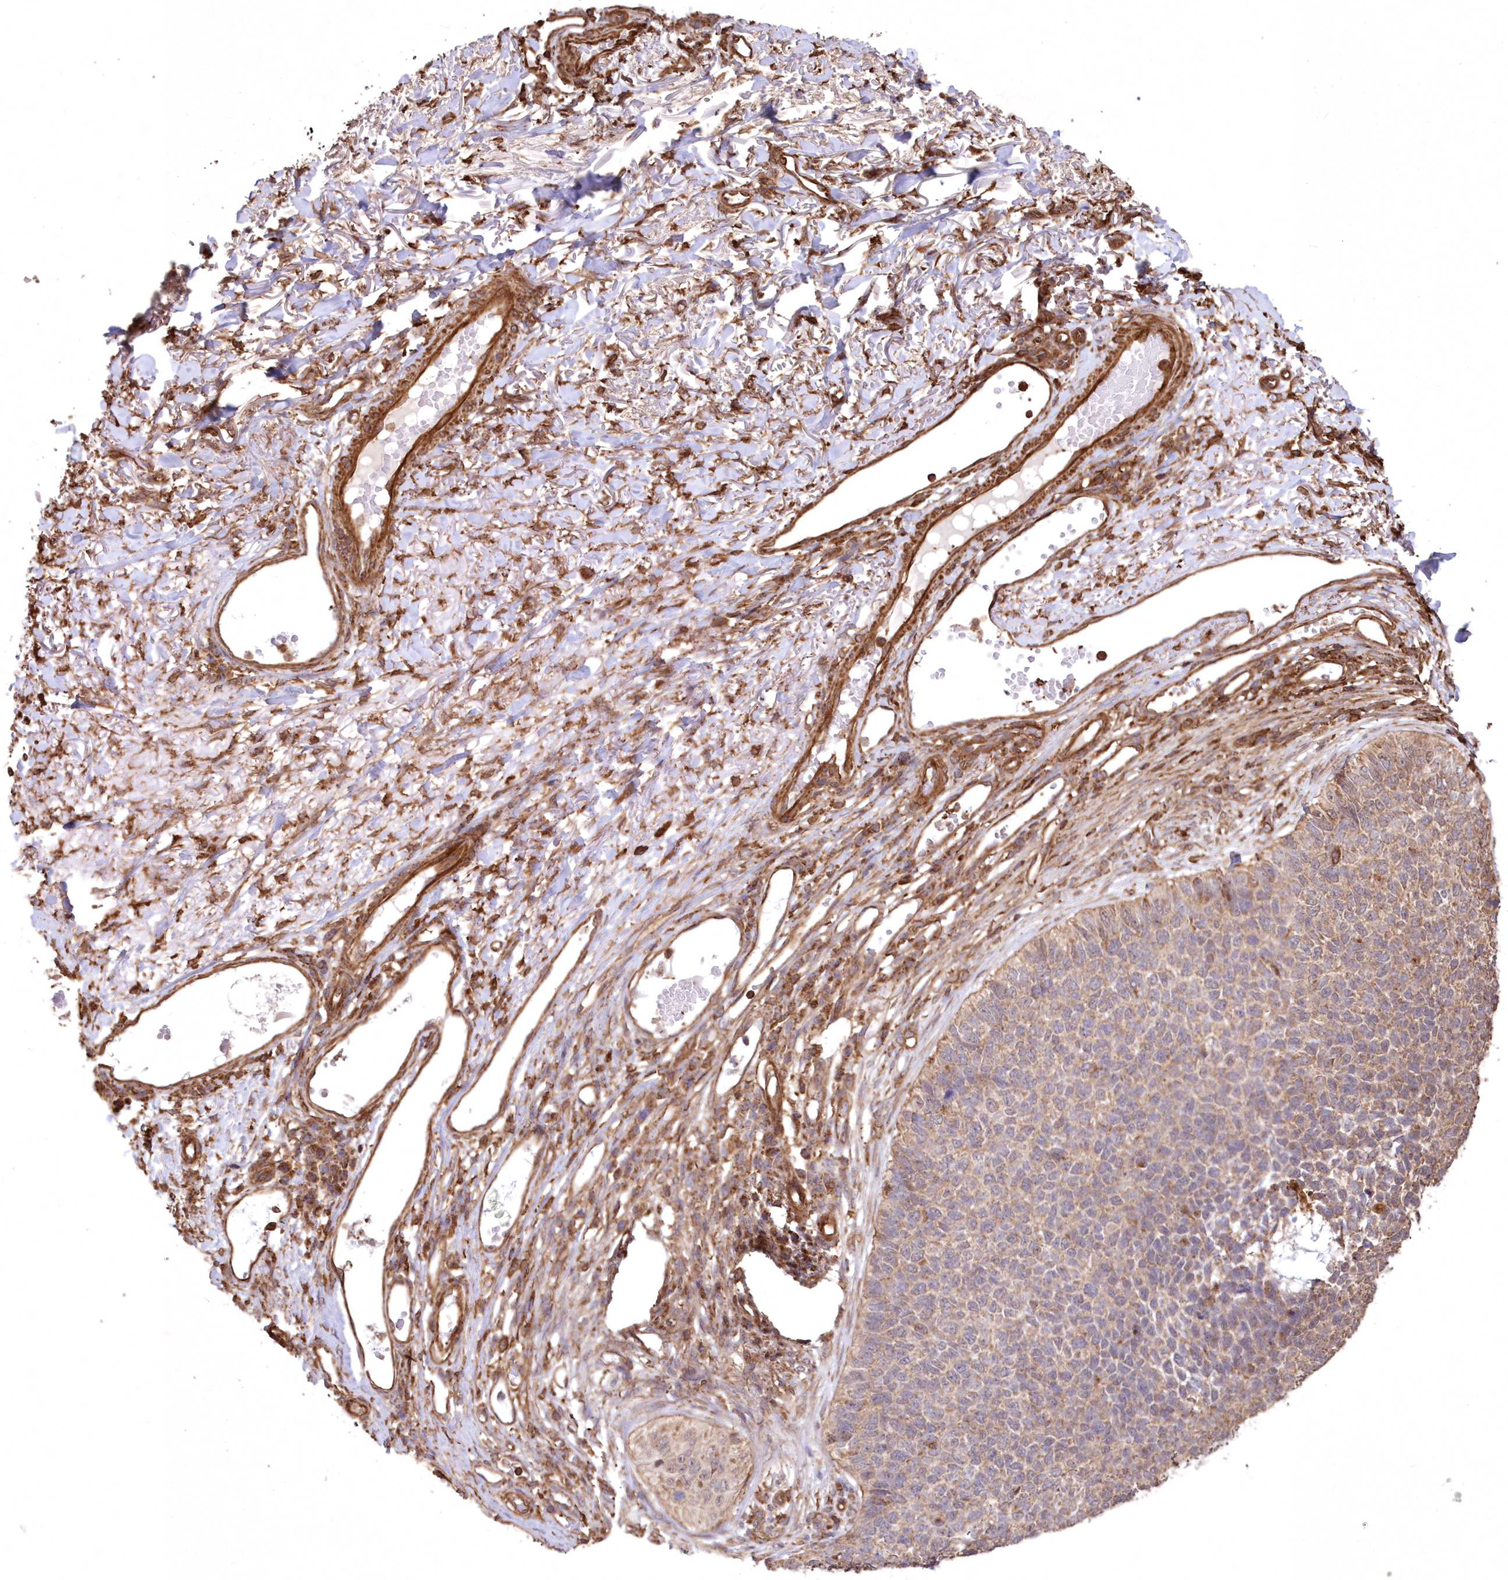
{"staining": {"intensity": "moderate", "quantity": ">75%", "location": "cytoplasmic/membranous"}, "tissue": "skin cancer", "cell_type": "Tumor cells", "image_type": "cancer", "snomed": [{"axis": "morphology", "description": "Basal cell carcinoma"}, {"axis": "topography", "description": "Skin"}], "caption": "Immunohistochemistry (IHC) (DAB (3,3'-diaminobenzidine)) staining of skin cancer (basal cell carcinoma) demonstrates moderate cytoplasmic/membranous protein staining in approximately >75% of tumor cells.", "gene": "TMEM139", "patient": {"sex": "female", "age": 84}}